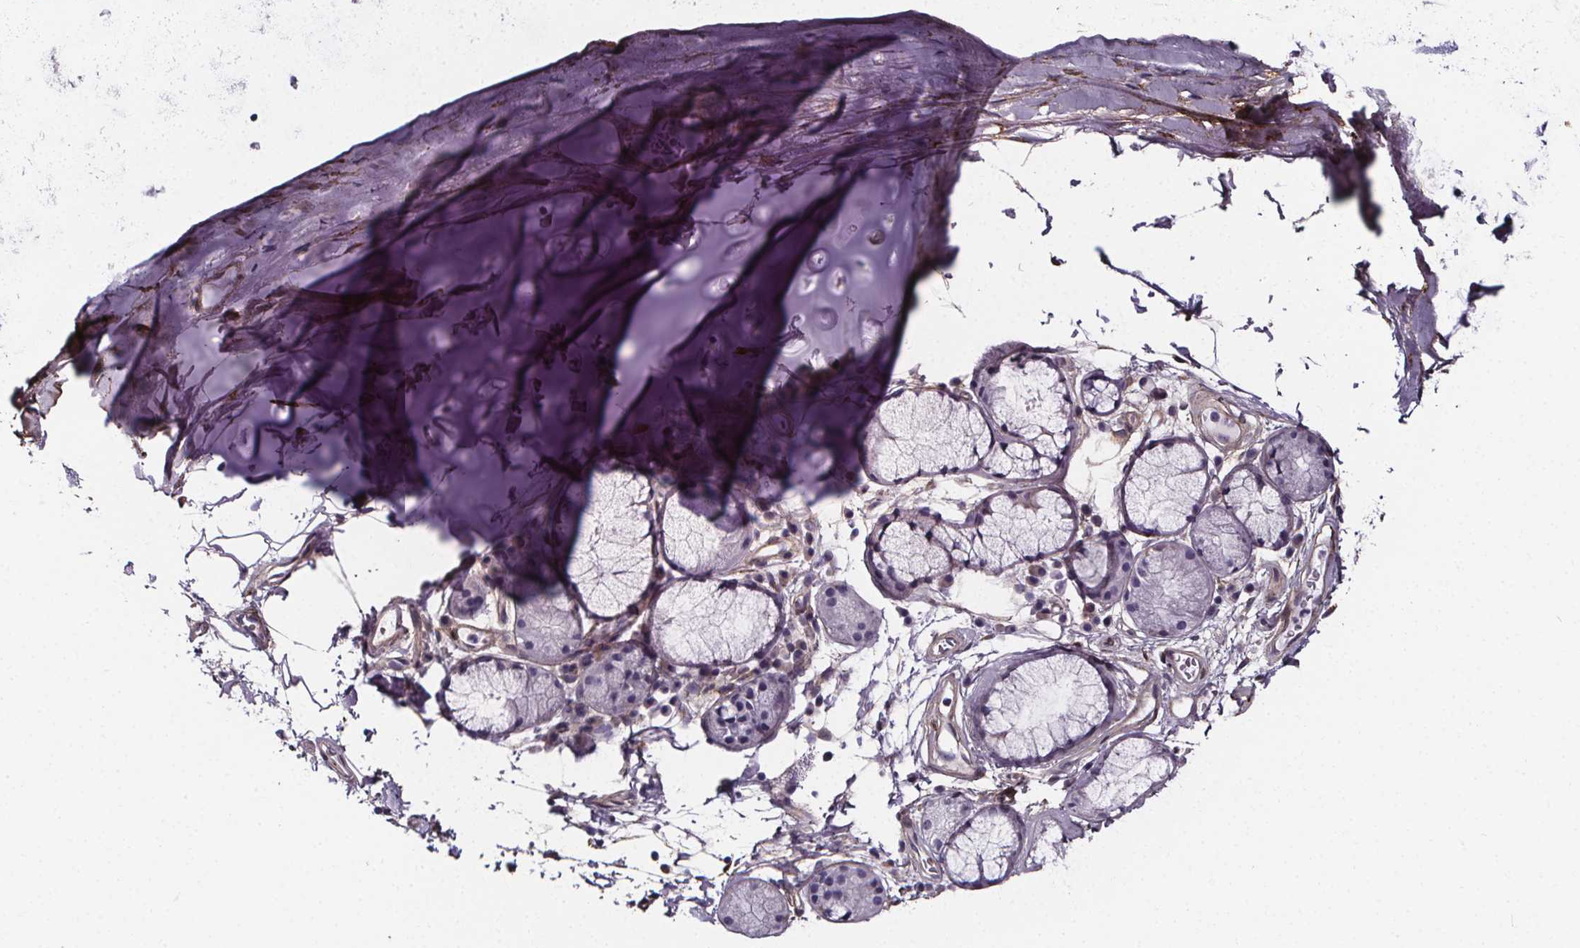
{"staining": {"intensity": "negative", "quantity": "none", "location": "none"}, "tissue": "adipose tissue", "cell_type": "Adipocytes", "image_type": "normal", "snomed": [{"axis": "morphology", "description": "Normal tissue, NOS"}, {"axis": "topography", "description": "Cartilage tissue"}, {"axis": "topography", "description": "Bronchus"}], "caption": "Photomicrograph shows no protein expression in adipocytes of benign adipose tissue.", "gene": "AEBP1", "patient": {"sex": "male", "age": 58}}